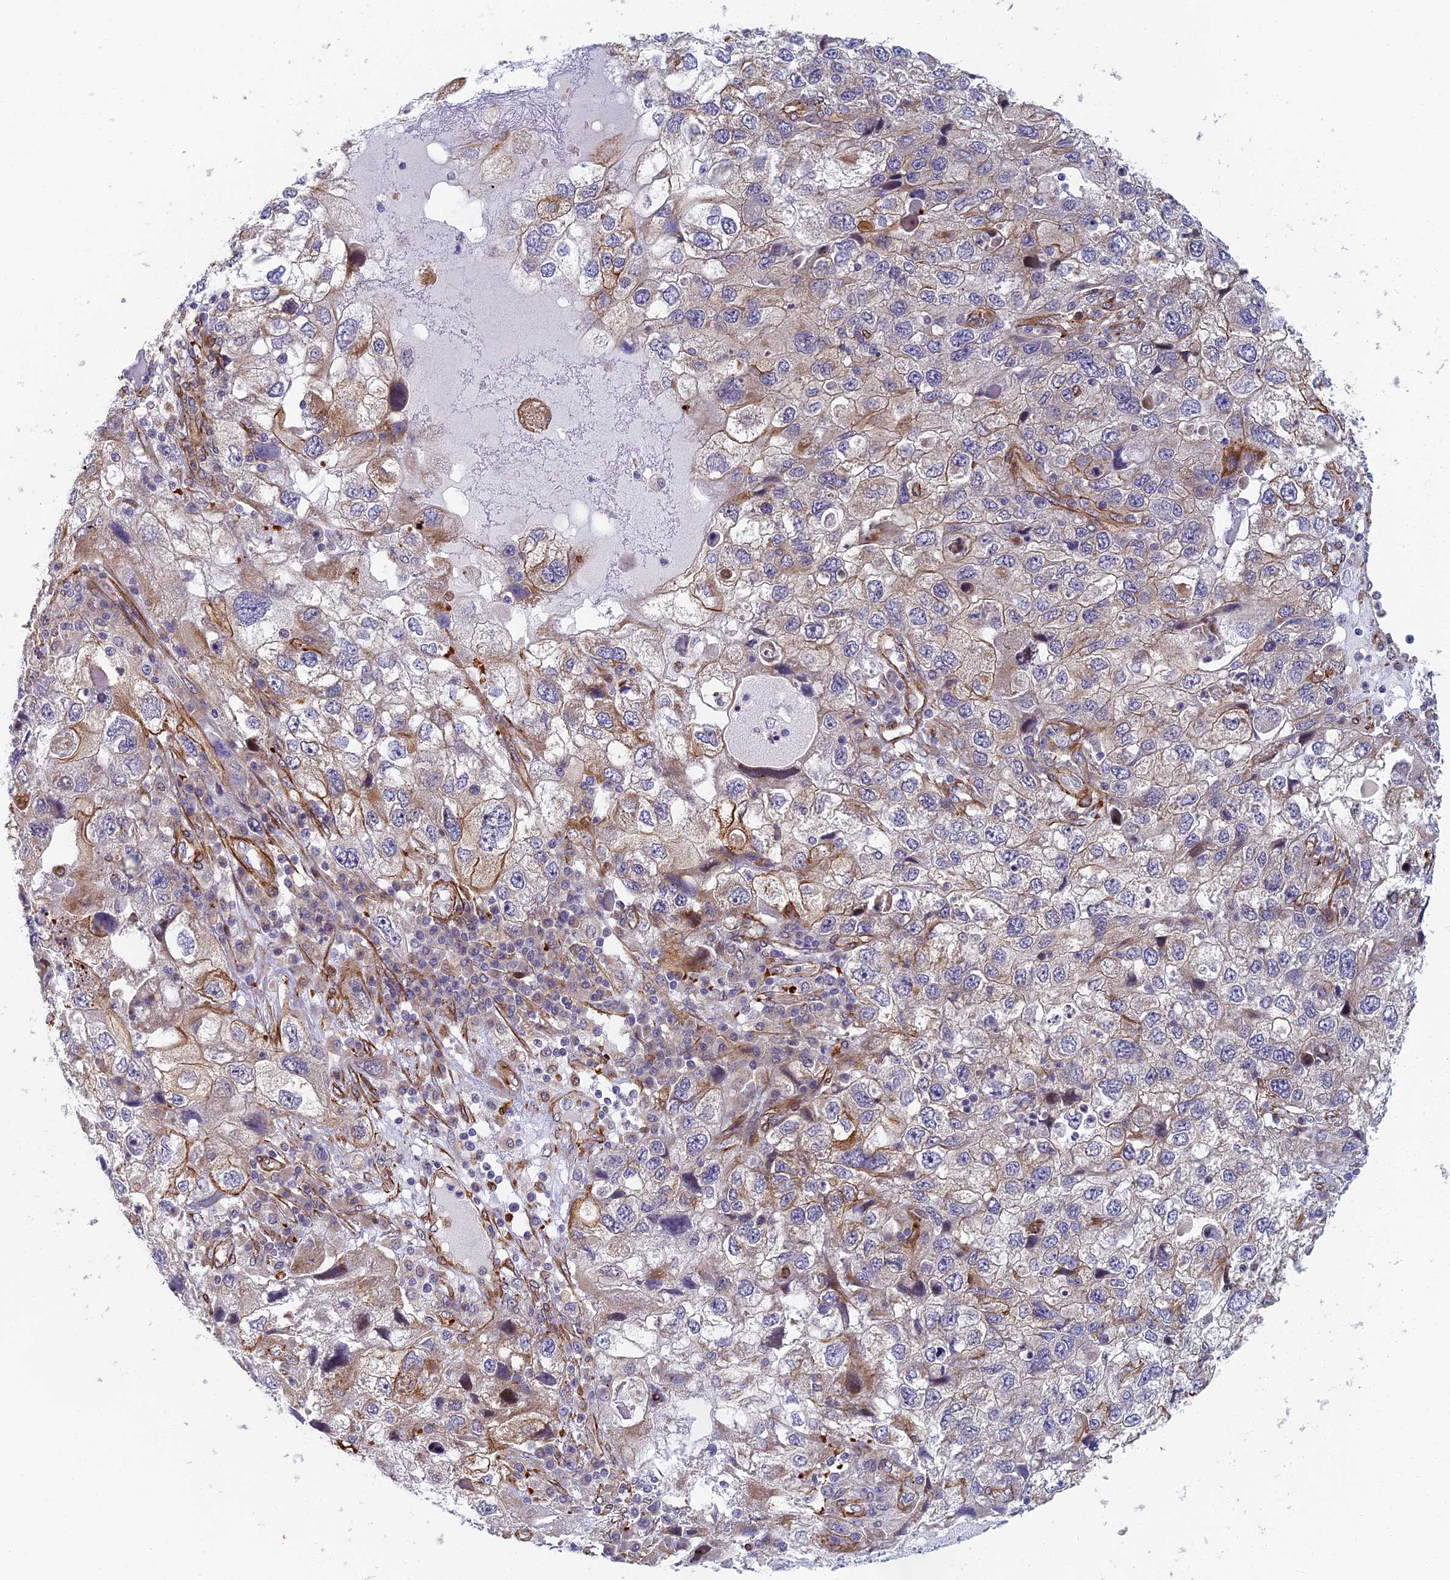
{"staining": {"intensity": "moderate", "quantity": "25%-75%", "location": "cytoplasmic/membranous"}, "tissue": "endometrial cancer", "cell_type": "Tumor cells", "image_type": "cancer", "snomed": [{"axis": "morphology", "description": "Adenocarcinoma, NOS"}, {"axis": "topography", "description": "Endometrium"}], "caption": "Endometrial cancer tissue reveals moderate cytoplasmic/membranous positivity in approximately 25%-75% of tumor cells", "gene": "ABCB10", "patient": {"sex": "female", "age": 49}}